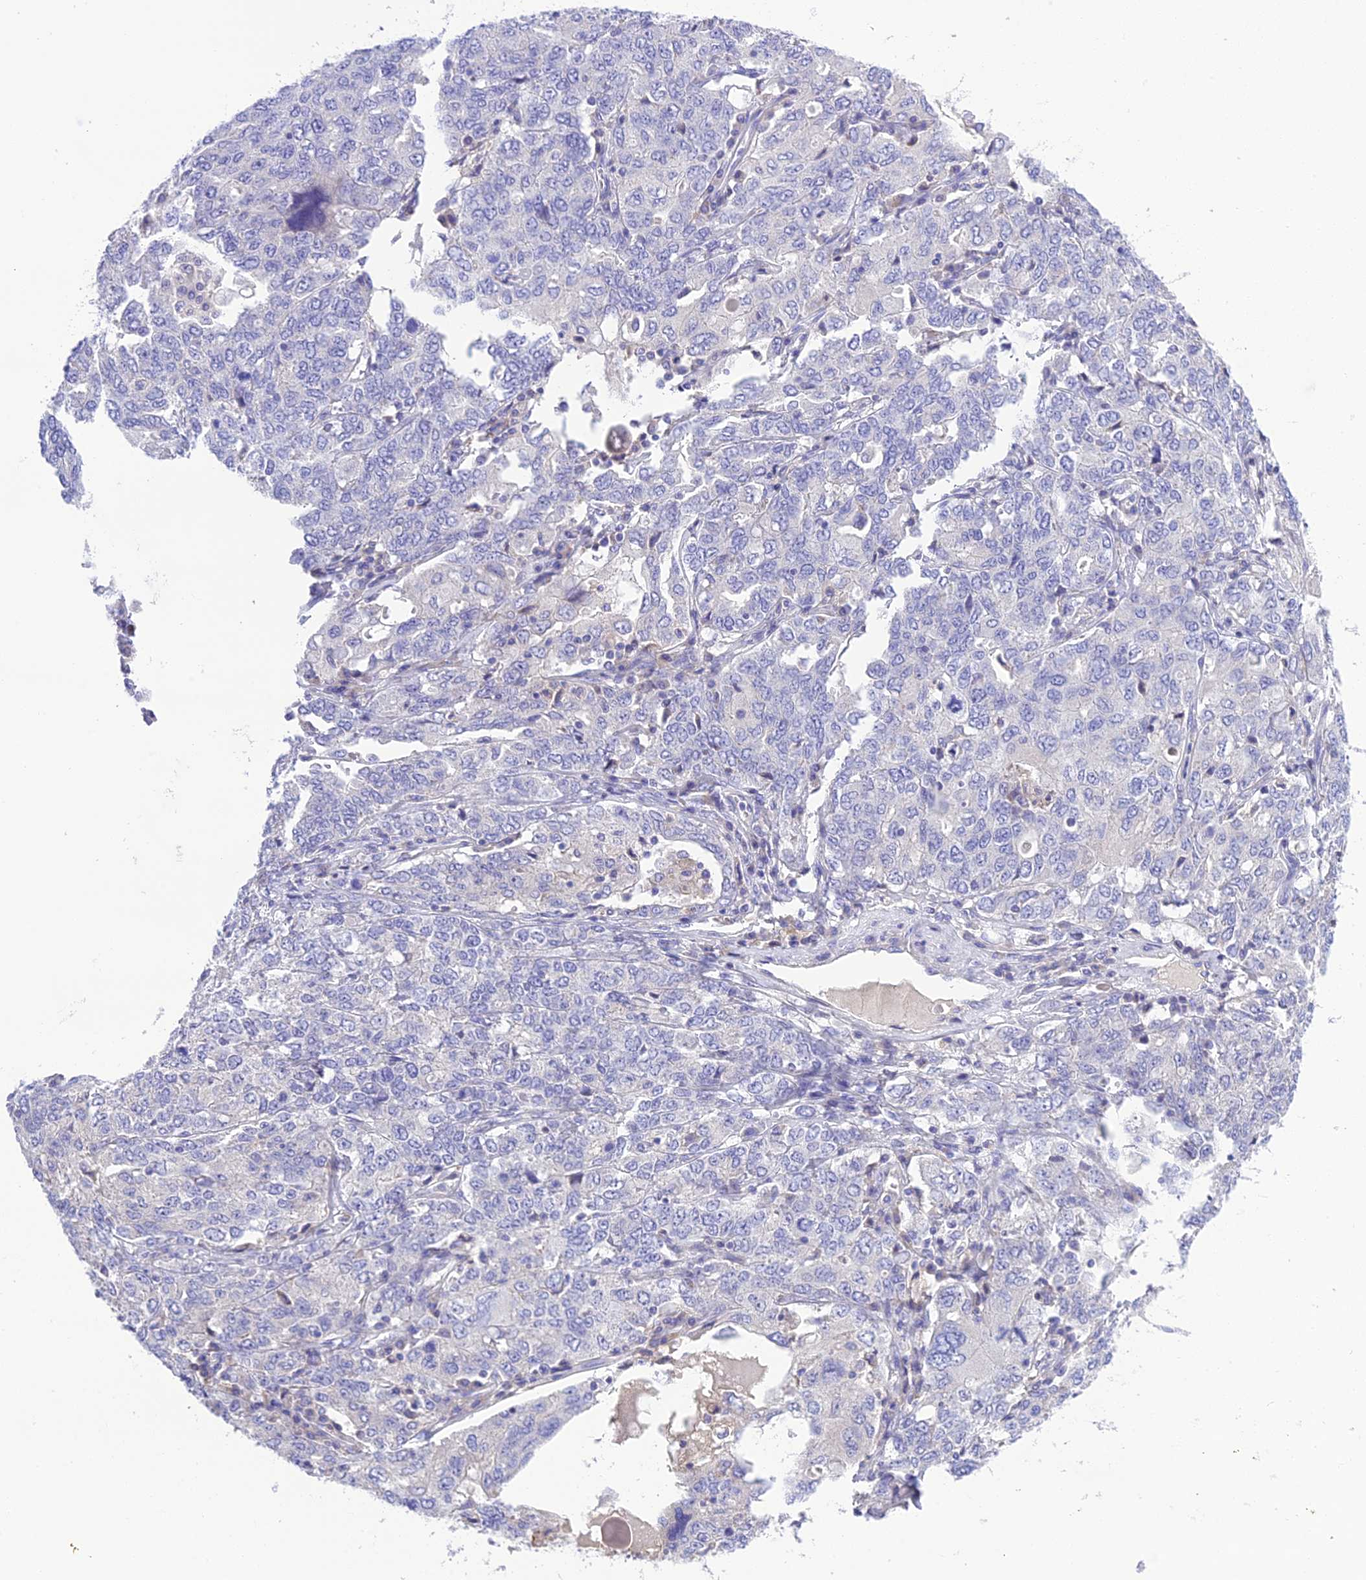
{"staining": {"intensity": "negative", "quantity": "none", "location": "none"}, "tissue": "ovarian cancer", "cell_type": "Tumor cells", "image_type": "cancer", "snomed": [{"axis": "morphology", "description": "Carcinoma, endometroid"}, {"axis": "topography", "description": "Ovary"}], "caption": "High power microscopy micrograph of an immunohistochemistry (IHC) micrograph of ovarian endometroid carcinoma, revealing no significant staining in tumor cells.", "gene": "KIAA0408", "patient": {"sex": "female", "age": 62}}